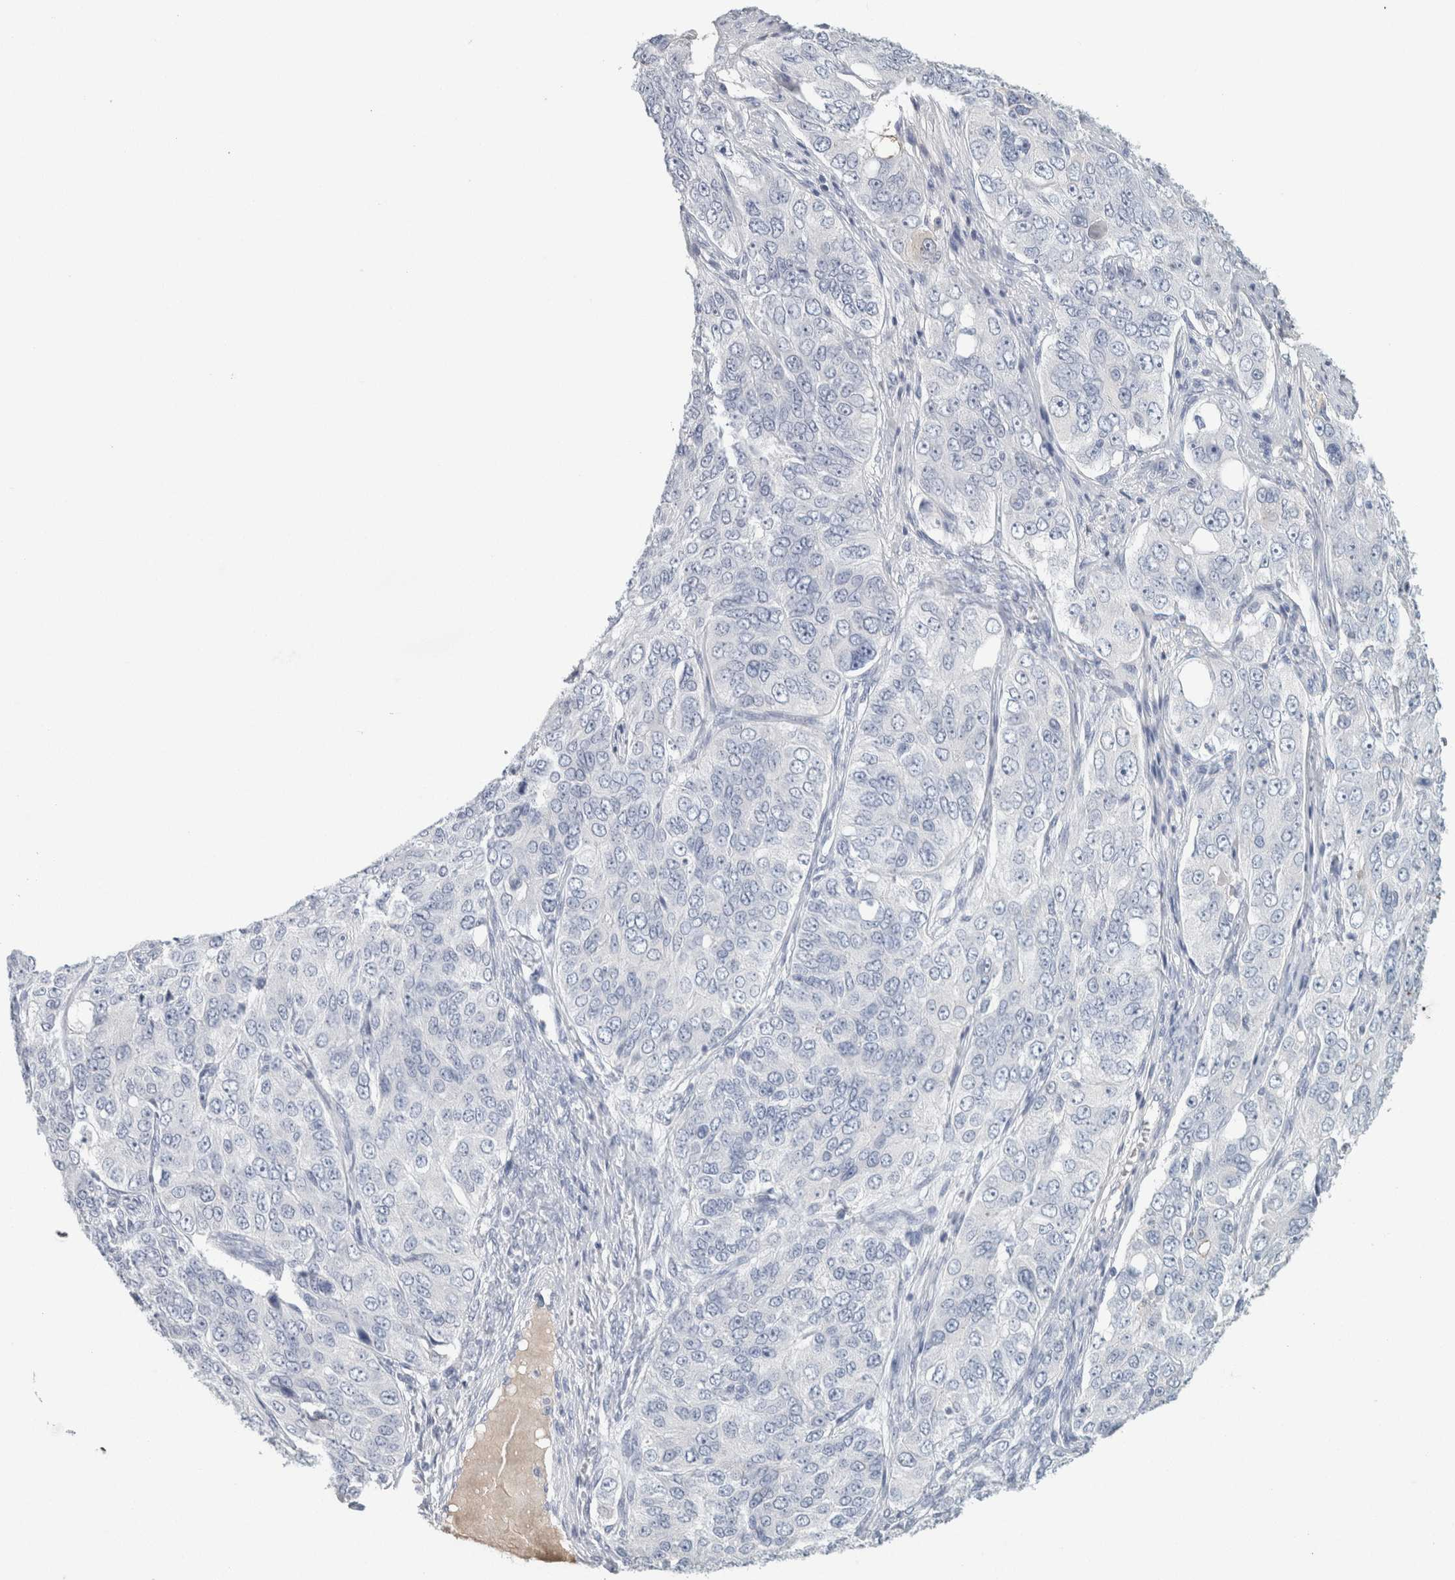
{"staining": {"intensity": "negative", "quantity": "none", "location": "none"}, "tissue": "ovarian cancer", "cell_type": "Tumor cells", "image_type": "cancer", "snomed": [{"axis": "morphology", "description": "Carcinoma, endometroid"}, {"axis": "topography", "description": "Ovary"}], "caption": "DAB (3,3'-diaminobenzidine) immunohistochemical staining of ovarian endometroid carcinoma exhibits no significant staining in tumor cells.", "gene": "IL6", "patient": {"sex": "female", "age": 51}}